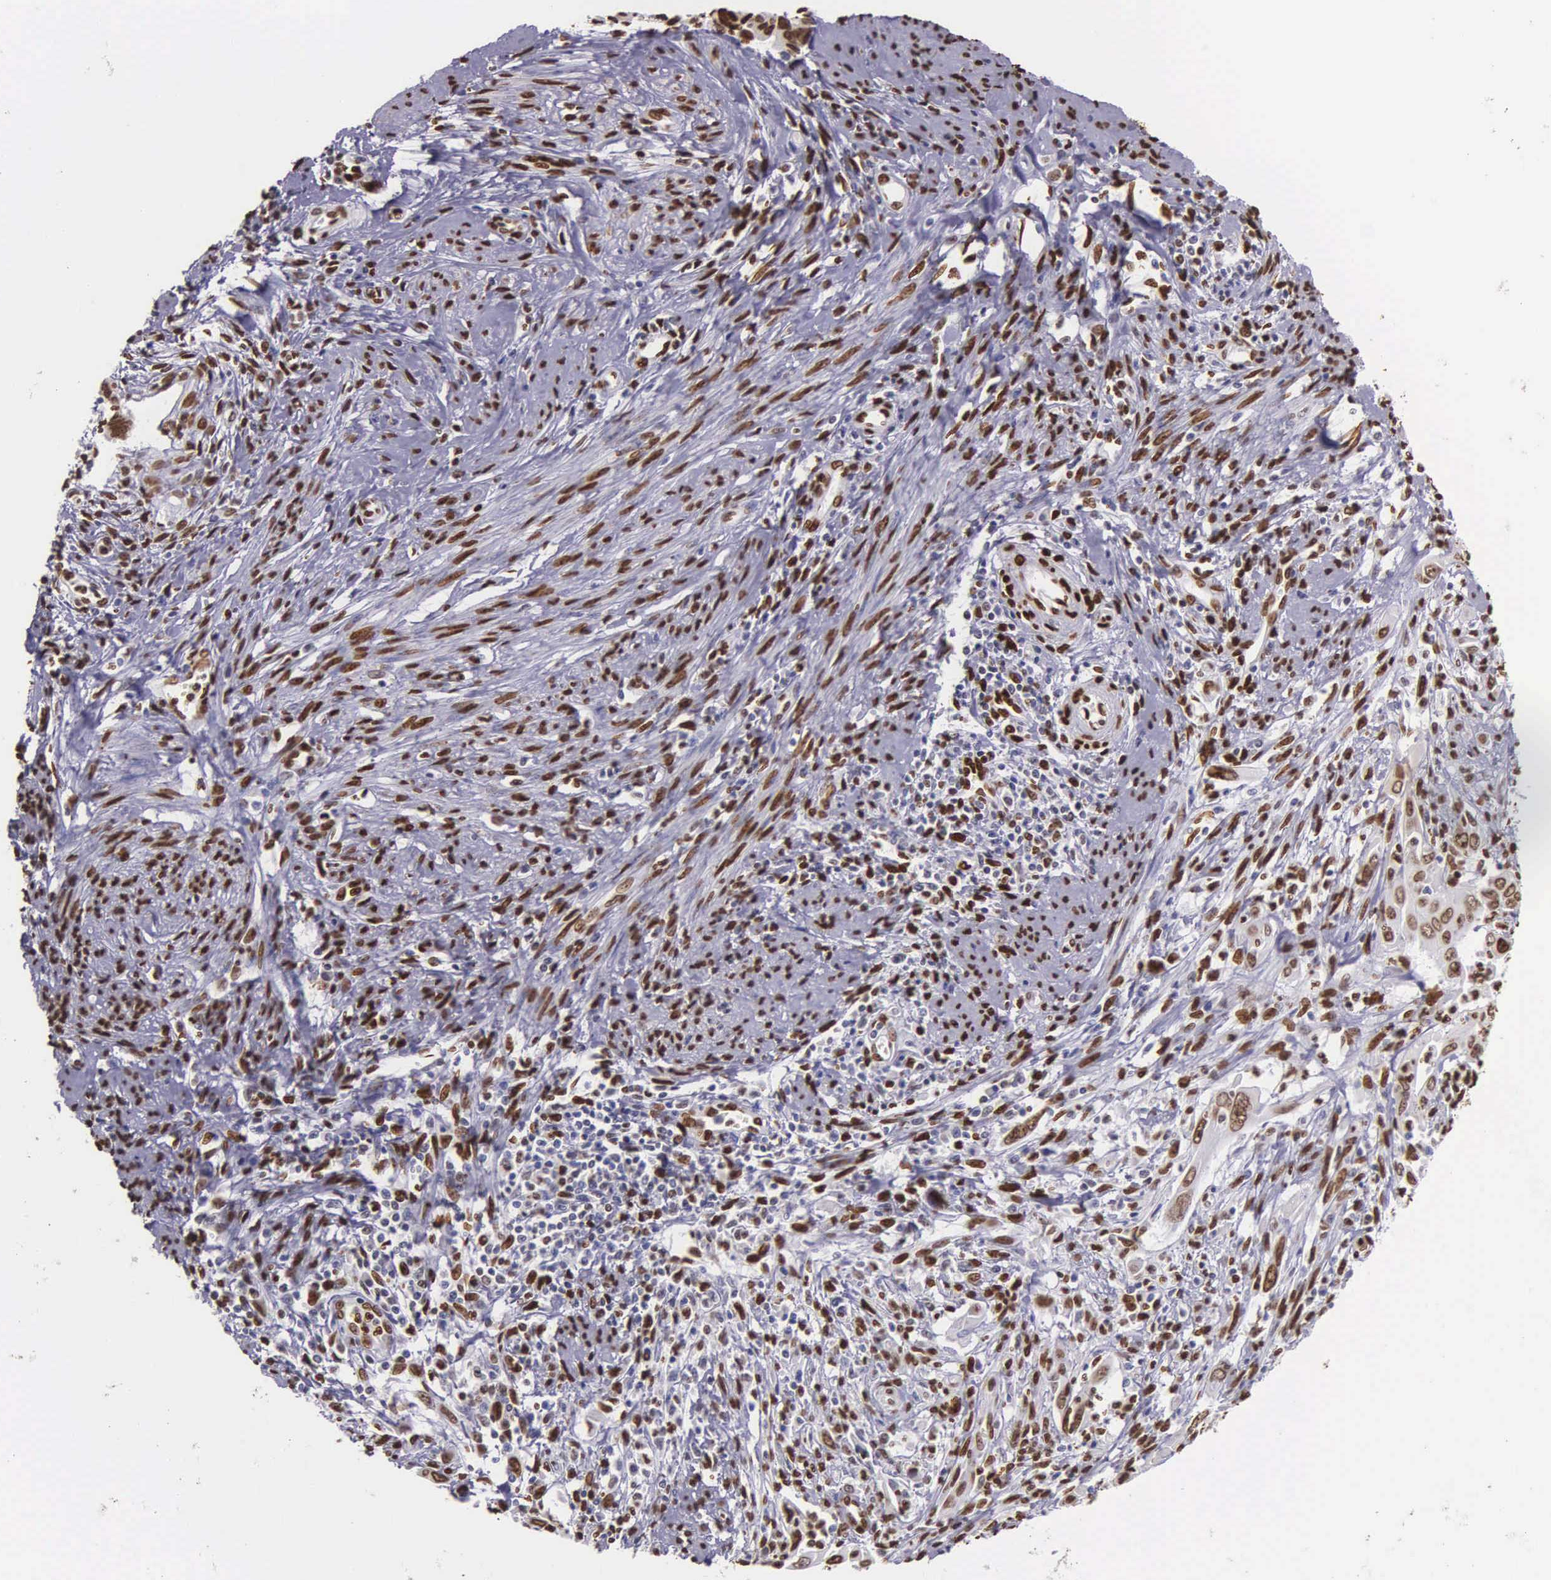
{"staining": {"intensity": "strong", "quantity": ">75%", "location": "nuclear"}, "tissue": "cervical cancer", "cell_type": "Tumor cells", "image_type": "cancer", "snomed": [{"axis": "morphology", "description": "Normal tissue, NOS"}, {"axis": "morphology", "description": "Adenocarcinoma, NOS"}, {"axis": "topography", "description": "Cervix"}], "caption": "Cervical adenocarcinoma stained with a brown dye shows strong nuclear positive staining in approximately >75% of tumor cells.", "gene": "H1-0", "patient": {"sex": "female", "age": 34}}